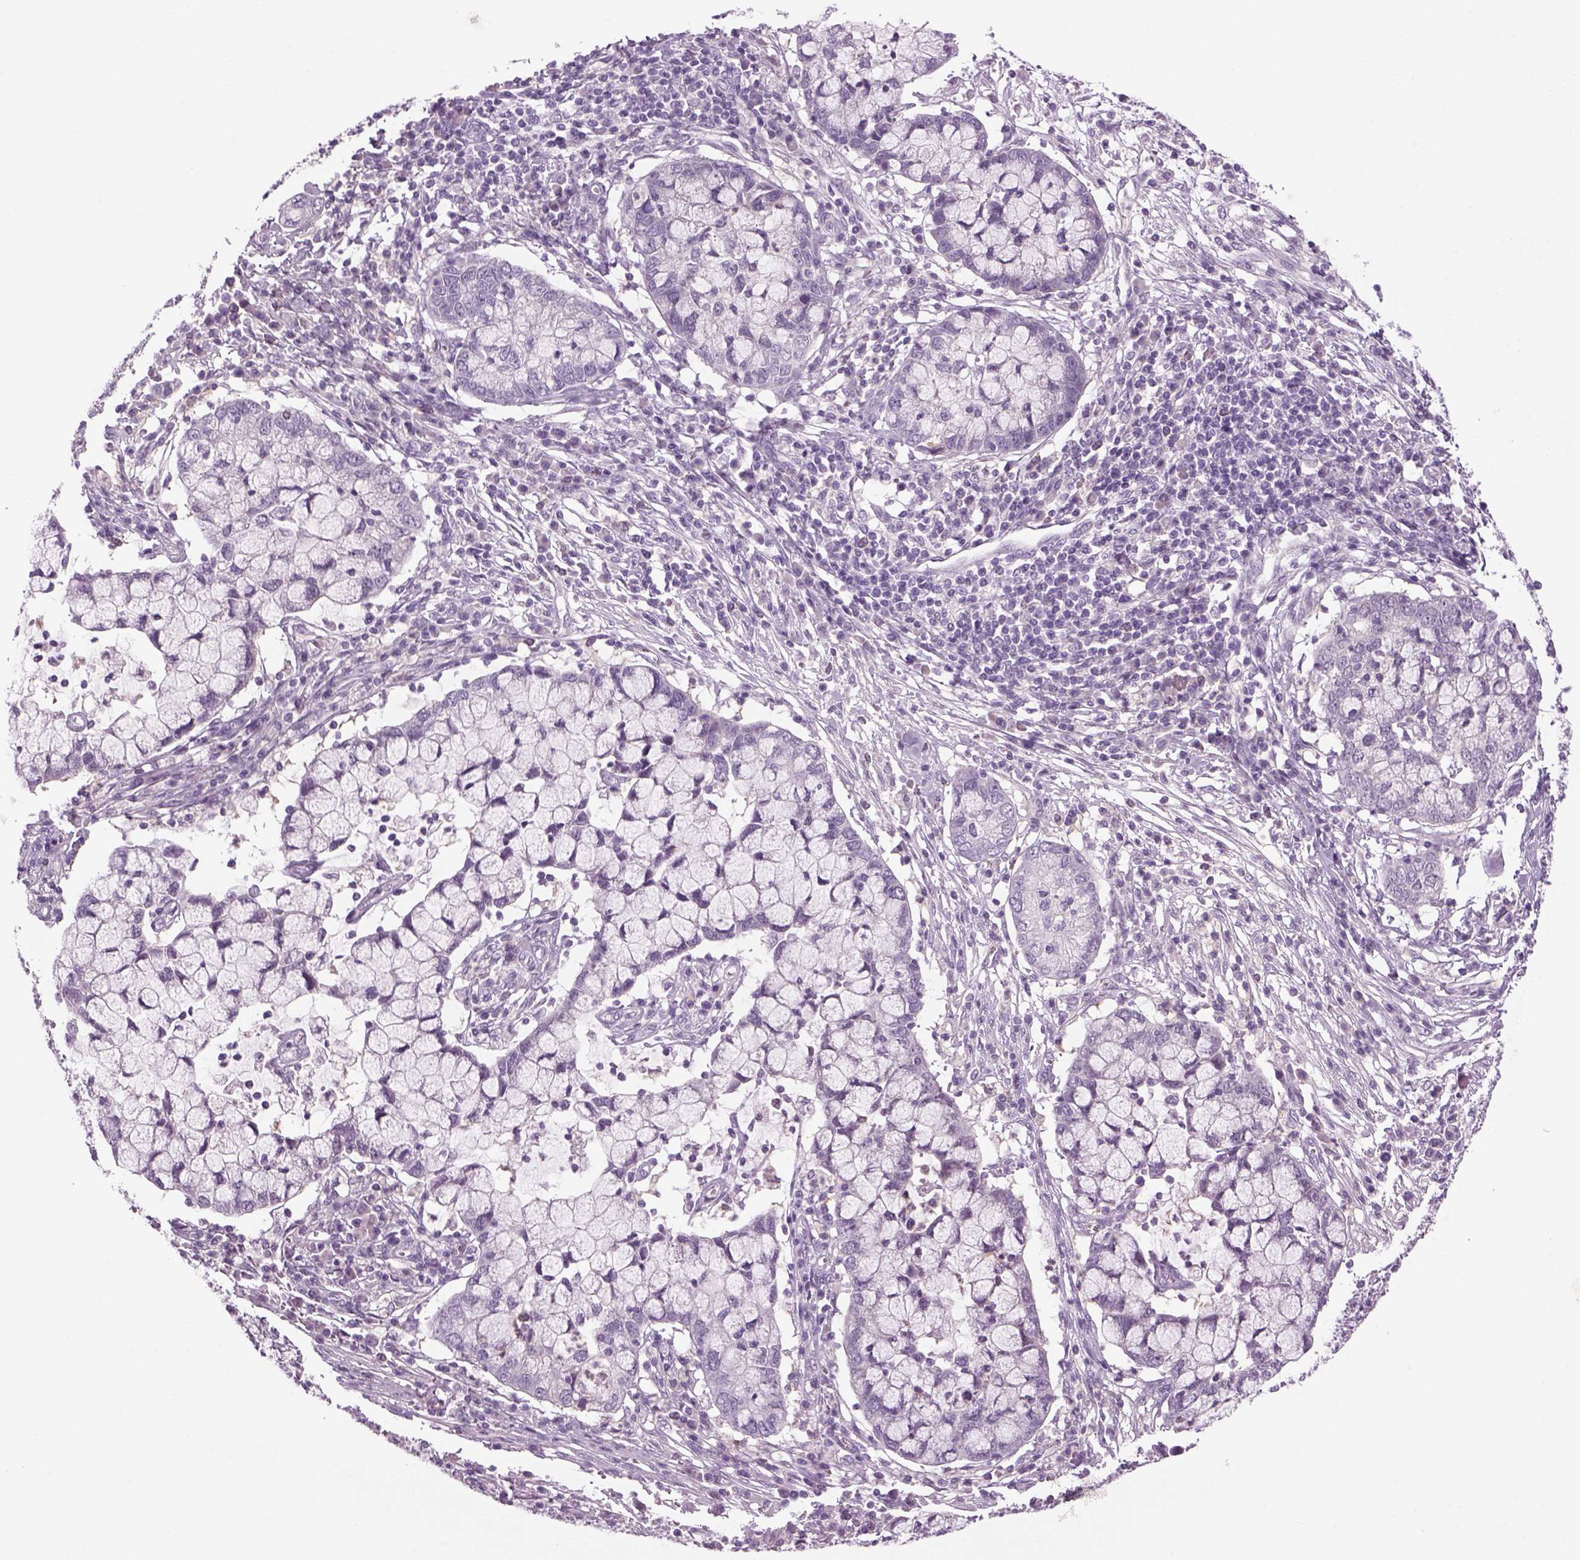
{"staining": {"intensity": "negative", "quantity": "none", "location": "none"}, "tissue": "cervical cancer", "cell_type": "Tumor cells", "image_type": "cancer", "snomed": [{"axis": "morphology", "description": "Adenocarcinoma, NOS"}, {"axis": "topography", "description": "Cervix"}], "caption": "Immunohistochemistry photomicrograph of neoplastic tissue: human cervical cancer stained with DAB displays no significant protein expression in tumor cells.", "gene": "MDH1B", "patient": {"sex": "female", "age": 40}}